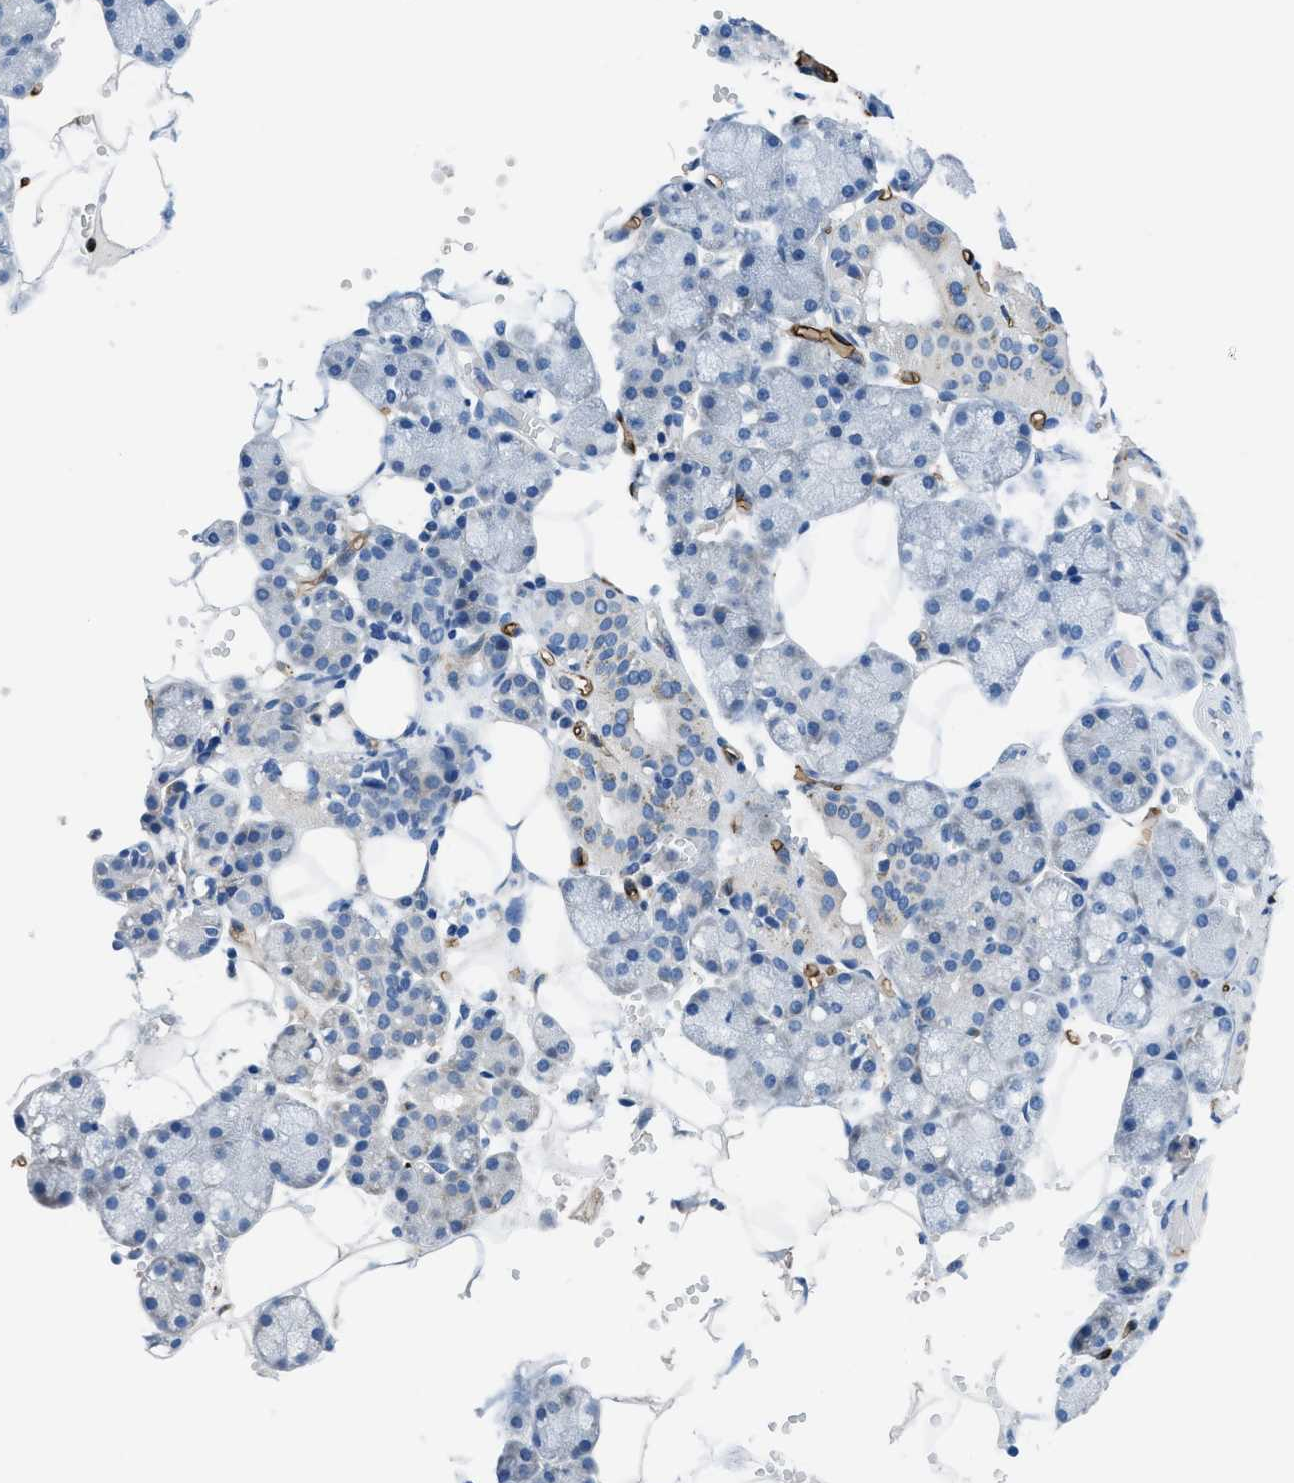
{"staining": {"intensity": "weak", "quantity": "25%-75%", "location": "cytoplasmic/membranous"}, "tissue": "salivary gland", "cell_type": "Glandular cells", "image_type": "normal", "snomed": [{"axis": "morphology", "description": "Normal tissue, NOS"}, {"axis": "topography", "description": "Salivary gland"}], "caption": "Protein positivity by immunohistochemistry (IHC) shows weak cytoplasmic/membranous positivity in about 25%-75% of glandular cells in unremarkable salivary gland.", "gene": "PGR", "patient": {"sex": "male", "age": 62}}